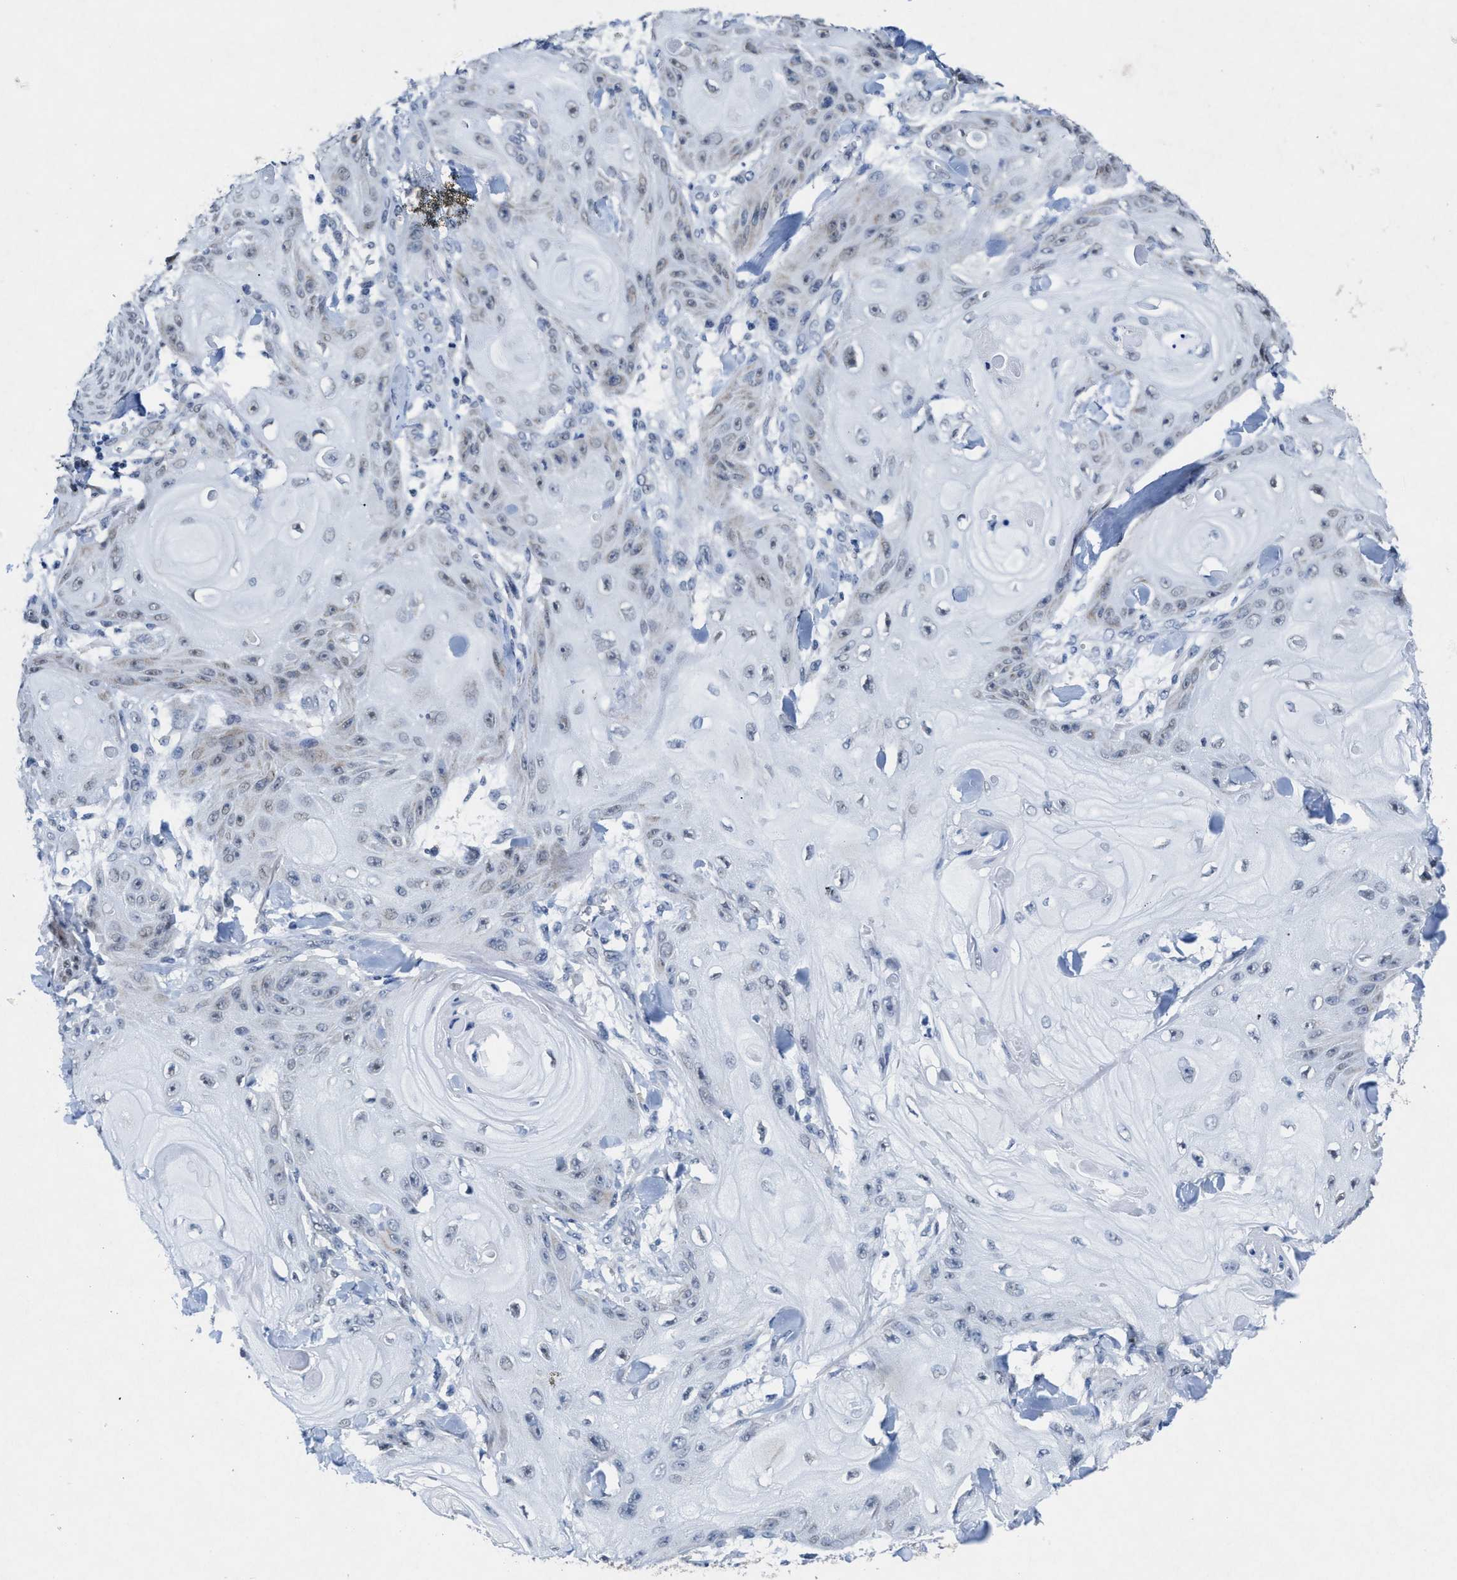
{"staining": {"intensity": "negative", "quantity": "none", "location": "none"}, "tissue": "skin cancer", "cell_type": "Tumor cells", "image_type": "cancer", "snomed": [{"axis": "morphology", "description": "Squamous cell carcinoma, NOS"}, {"axis": "topography", "description": "Skin"}], "caption": "Image shows no significant protein expression in tumor cells of squamous cell carcinoma (skin).", "gene": "ID3", "patient": {"sex": "male", "age": 74}}